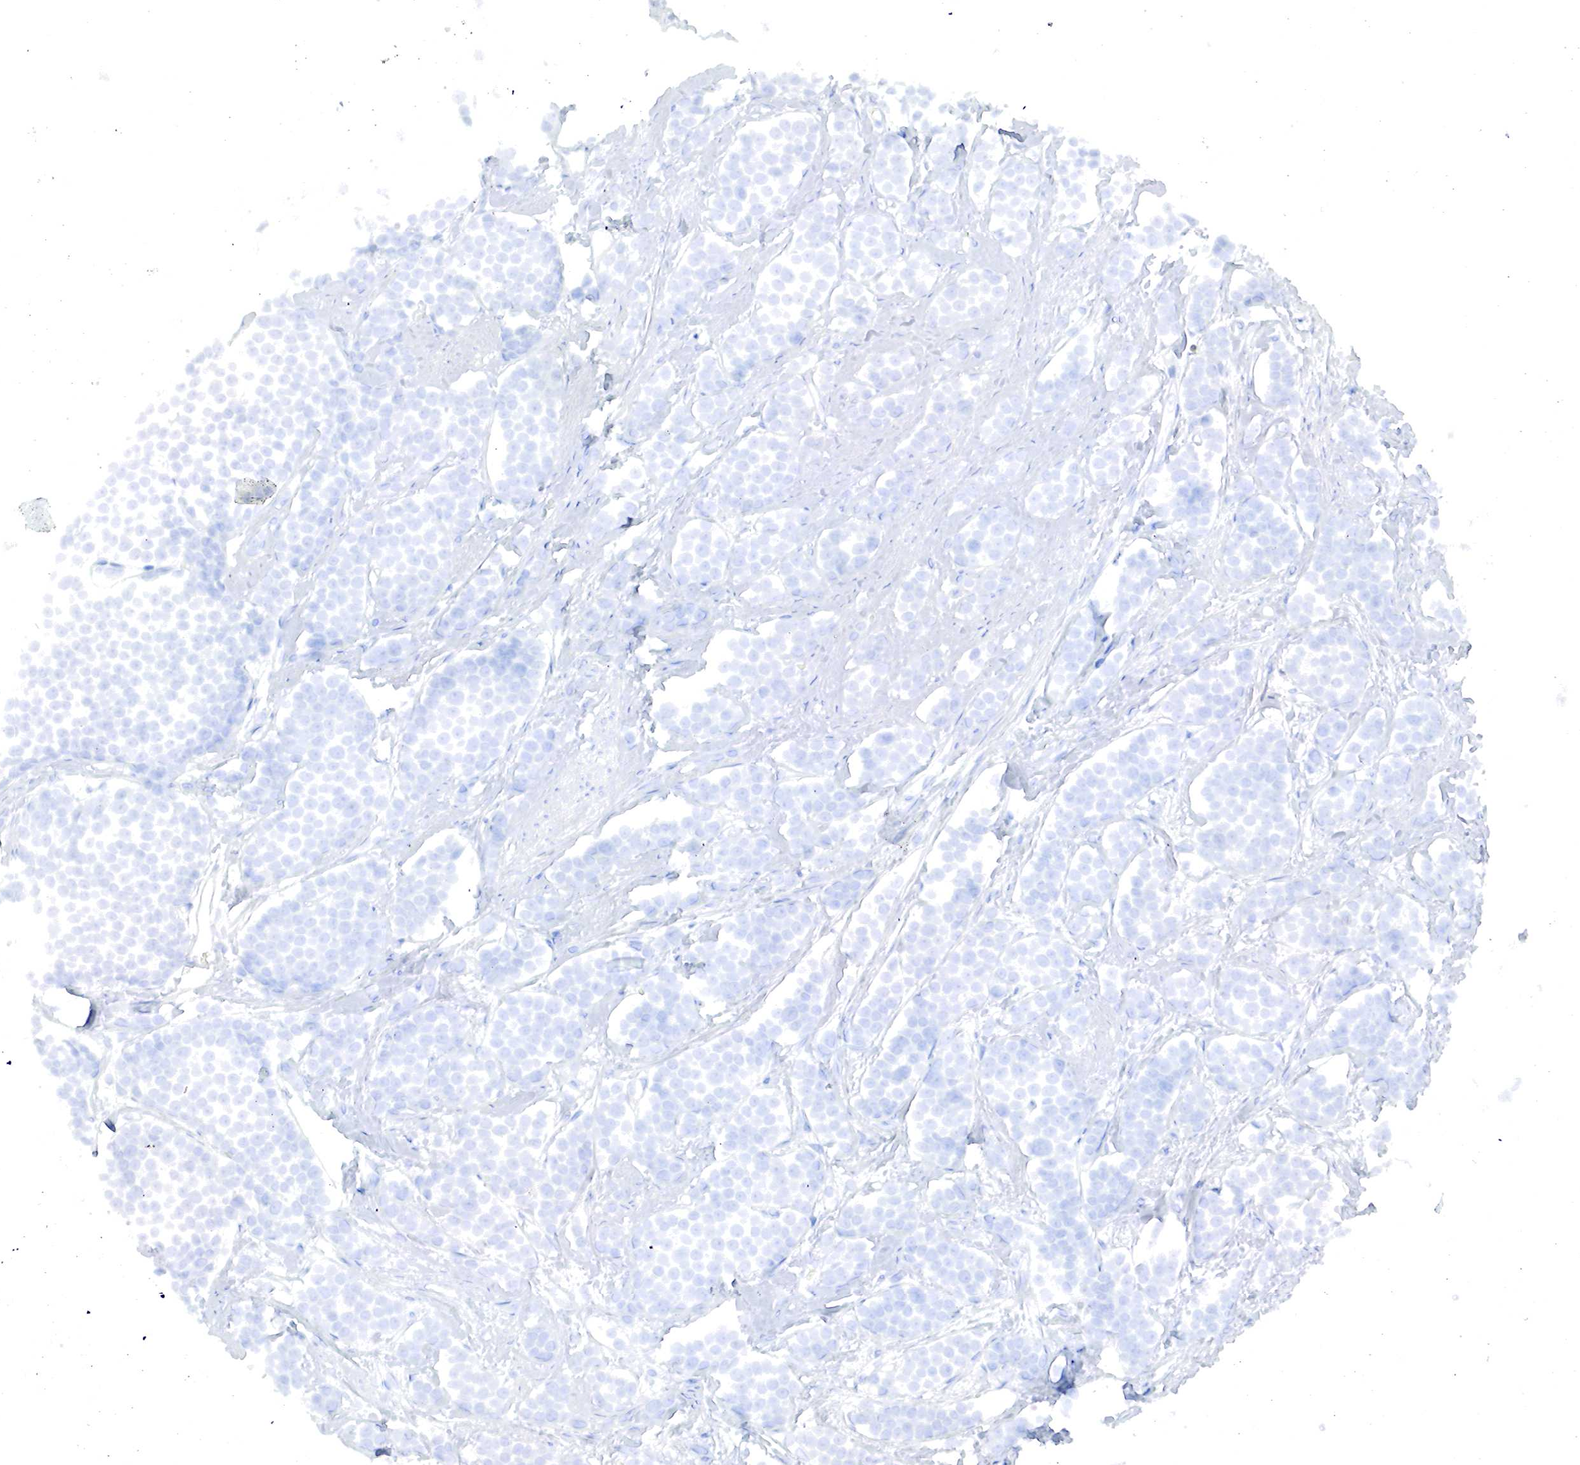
{"staining": {"intensity": "negative", "quantity": "none", "location": "none"}, "tissue": "carcinoid", "cell_type": "Tumor cells", "image_type": "cancer", "snomed": [{"axis": "morphology", "description": "Carcinoid, malignant, NOS"}, {"axis": "topography", "description": "Small intestine"}], "caption": "Carcinoid (malignant) stained for a protein using immunohistochemistry shows no positivity tumor cells.", "gene": "OTC", "patient": {"sex": "male", "age": 60}}